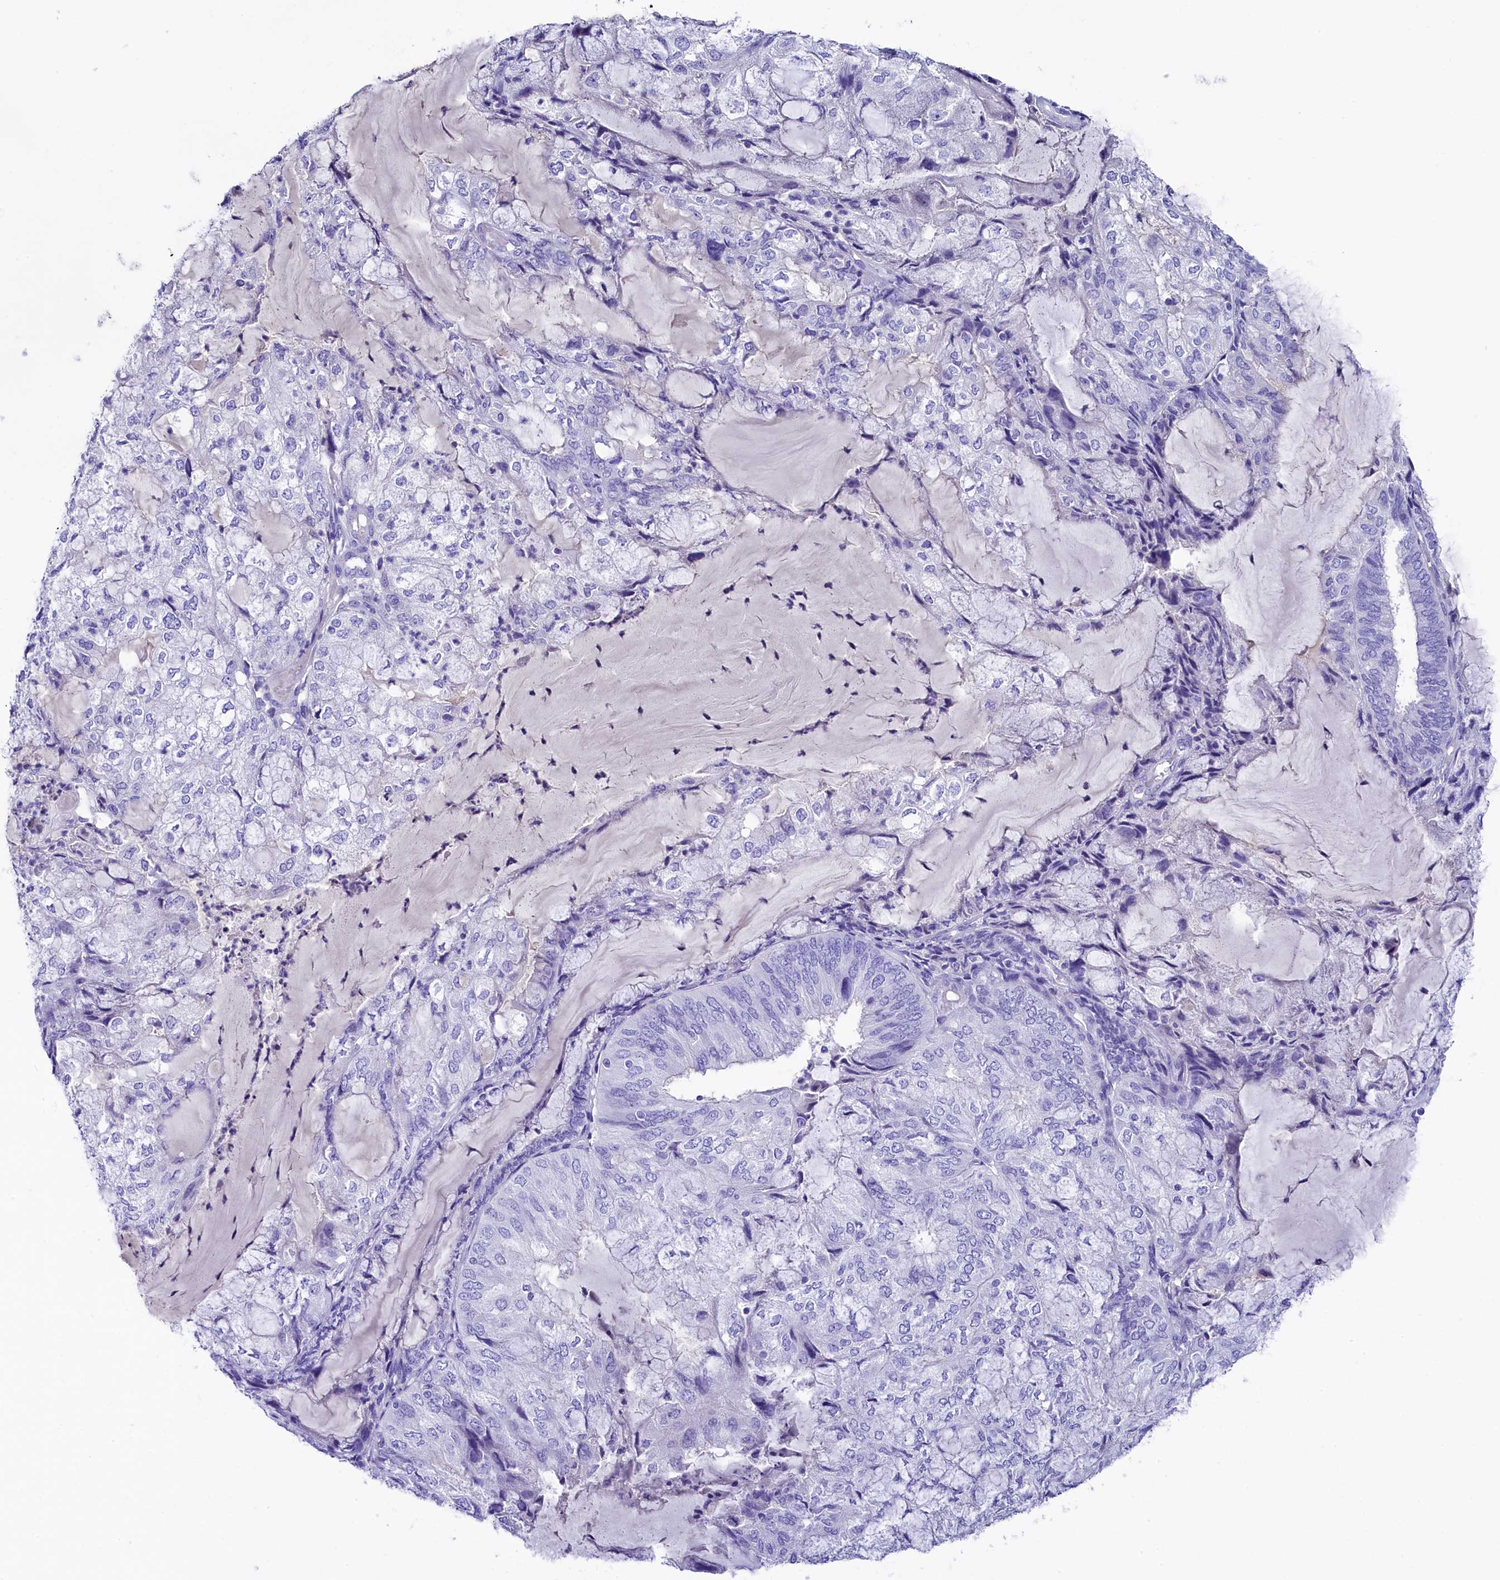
{"staining": {"intensity": "negative", "quantity": "none", "location": "none"}, "tissue": "endometrial cancer", "cell_type": "Tumor cells", "image_type": "cancer", "snomed": [{"axis": "morphology", "description": "Adenocarcinoma, NOS"}, {"axis": "topography", "description": "Endometrium"}], "caption": "A micrograph of human endometrial cancer (adenocarcinoma) is negative for staining in tumor cells.", "gene": "SKIDA1", "patient": {"sex": "female", "age": 81}}